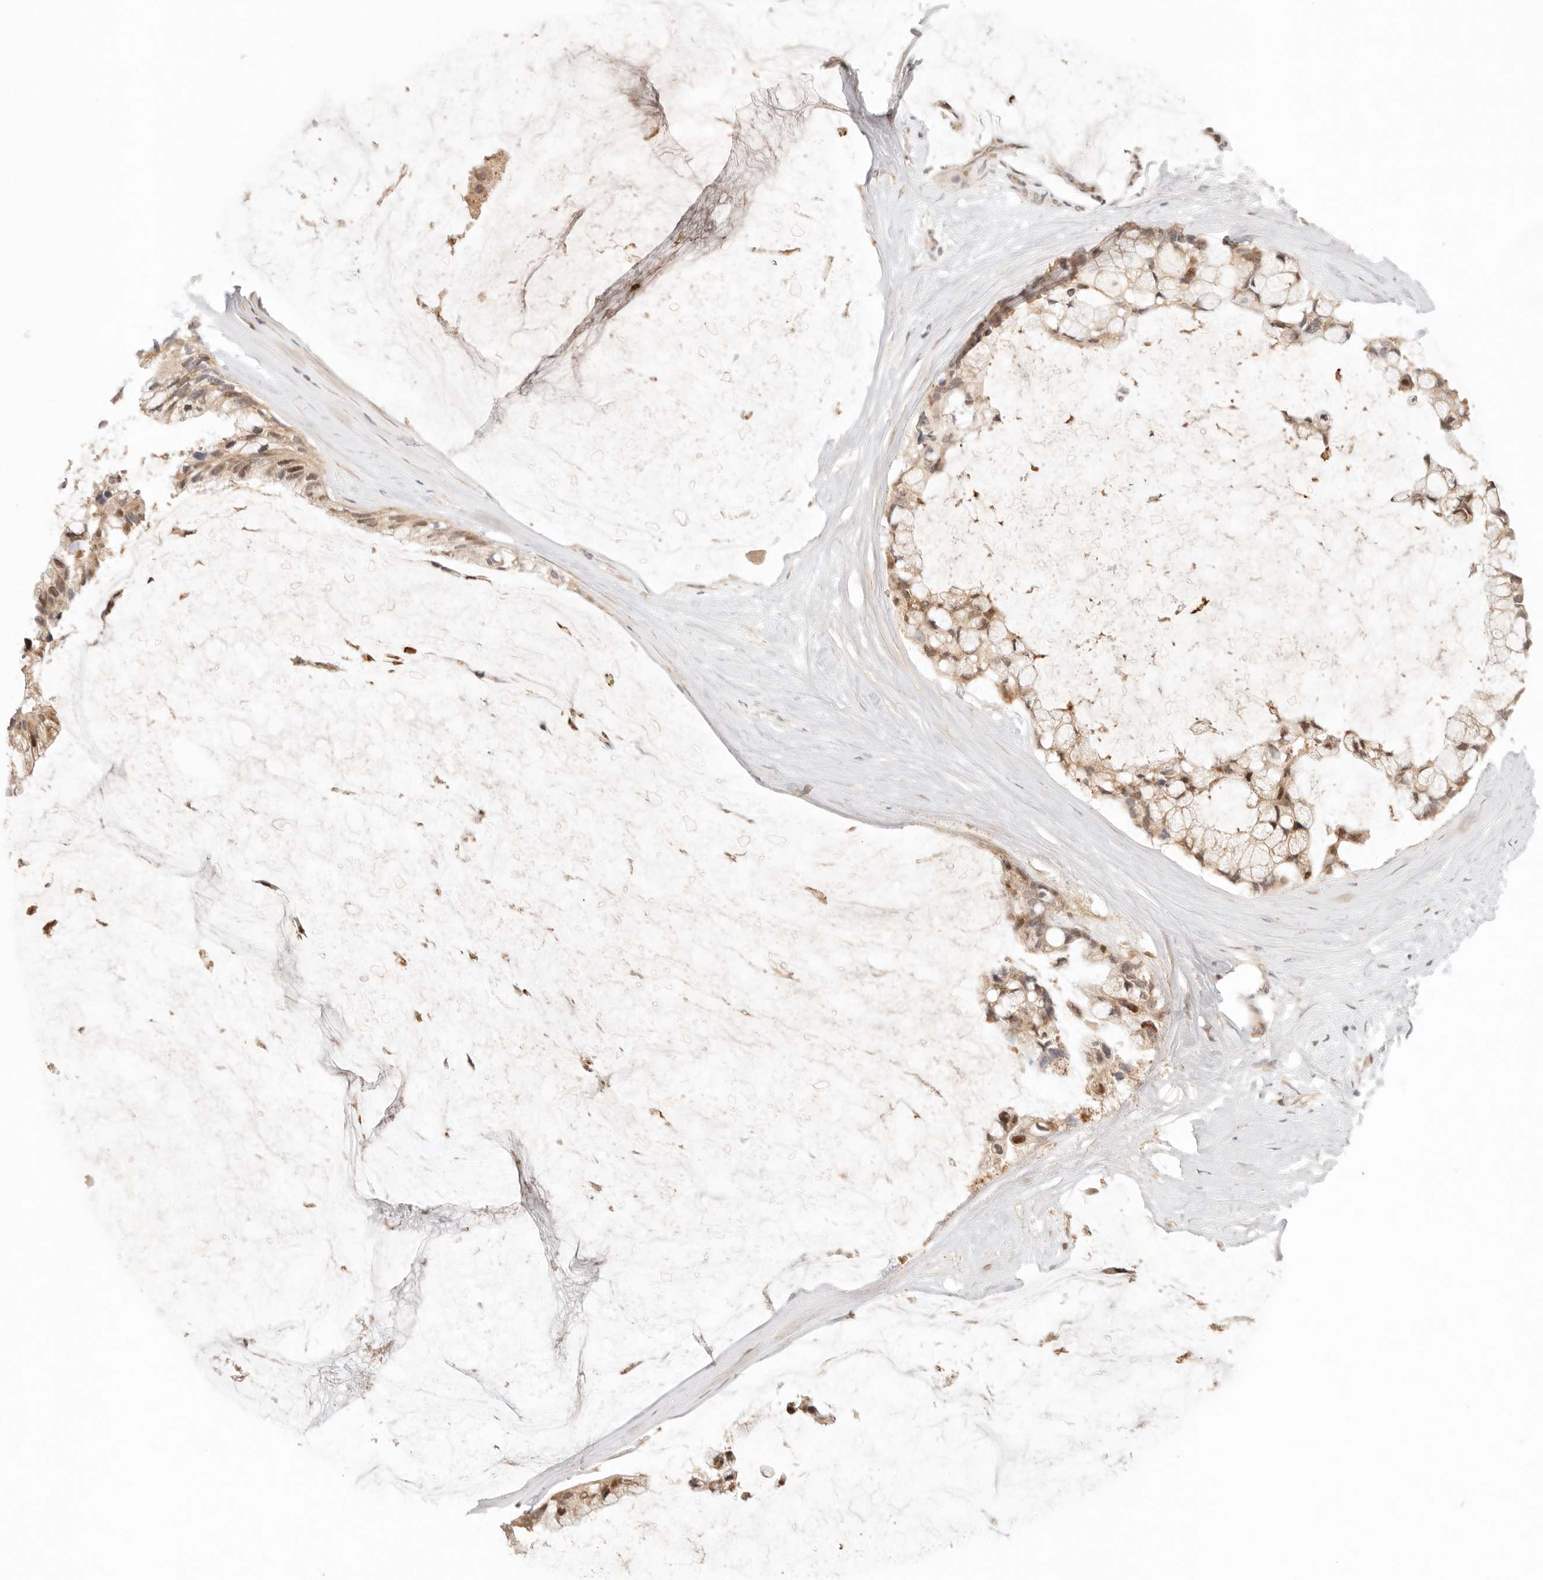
{"staining": {"intensity": "moderate", "quantity": ">75%", "location": "cytoplasmic/membranous,nuclear"}, "tissue": "ovarian cancer", "cell_type": "Tumor cells", "image_type": "cancer", "snomed": [{"axis": "morphology", "description": "Cystadenocarcinoma, mucinous, NOS"}, {"axis": "topography", "description": "Ovary"}], "caption": "An IHC image of neoplastic tissue is shown. Protein staining in brown highlights moderate cytoplasmic/membranous and nuclear positivity in ovarian cancer (mucinous cystadenocarcinoma) within tumor cells. The staining was performed using DAB (3,3'-diaminobenzidine) to visualize the protein expression in brown, while the nuclei were stained in blue with hematoxylin (Magnification: 20x).", "gene": "PHLDA3", "patient": {"sex": "female", "age": 39}}